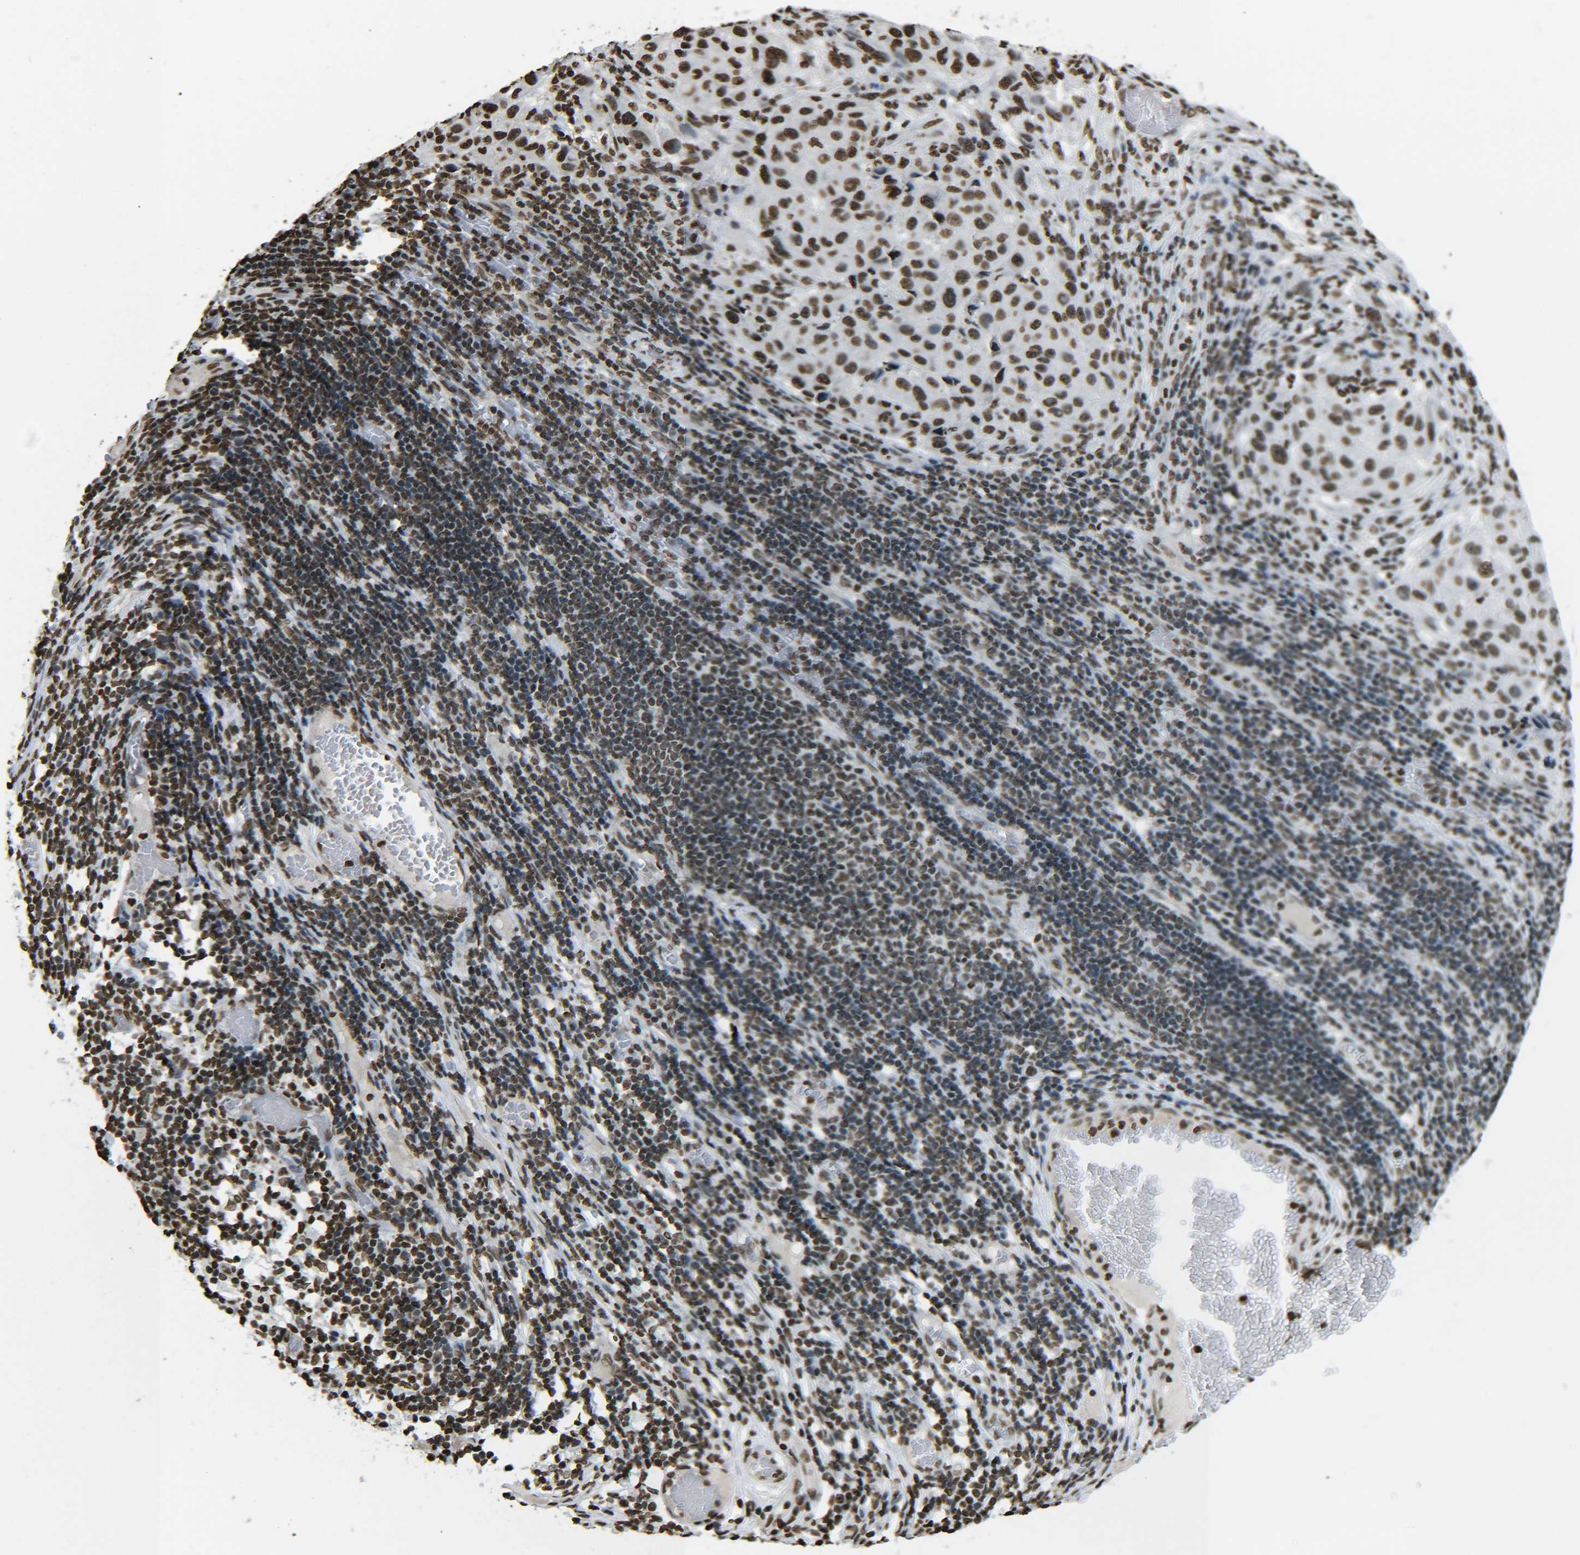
{"staining": {"intensity": "moderate", "quantity": ">75%", "location": "nuclear"}, "tissue": "melanoma", "cell_type": "Tumor cells", "image_type": "cancer", "snomed": [{"axis": "morphology", "description": "Malignant melanoma, Metastatic site"}, {"axis": "topography", "description": "Lymph node"}], "caption": "Moderate nuclear positivity is seen in about >75% of tumor cells in malignant melanoma (metastatic site).", "gene": "H4C16", "patient": {"sex": "male", "age": 61}}